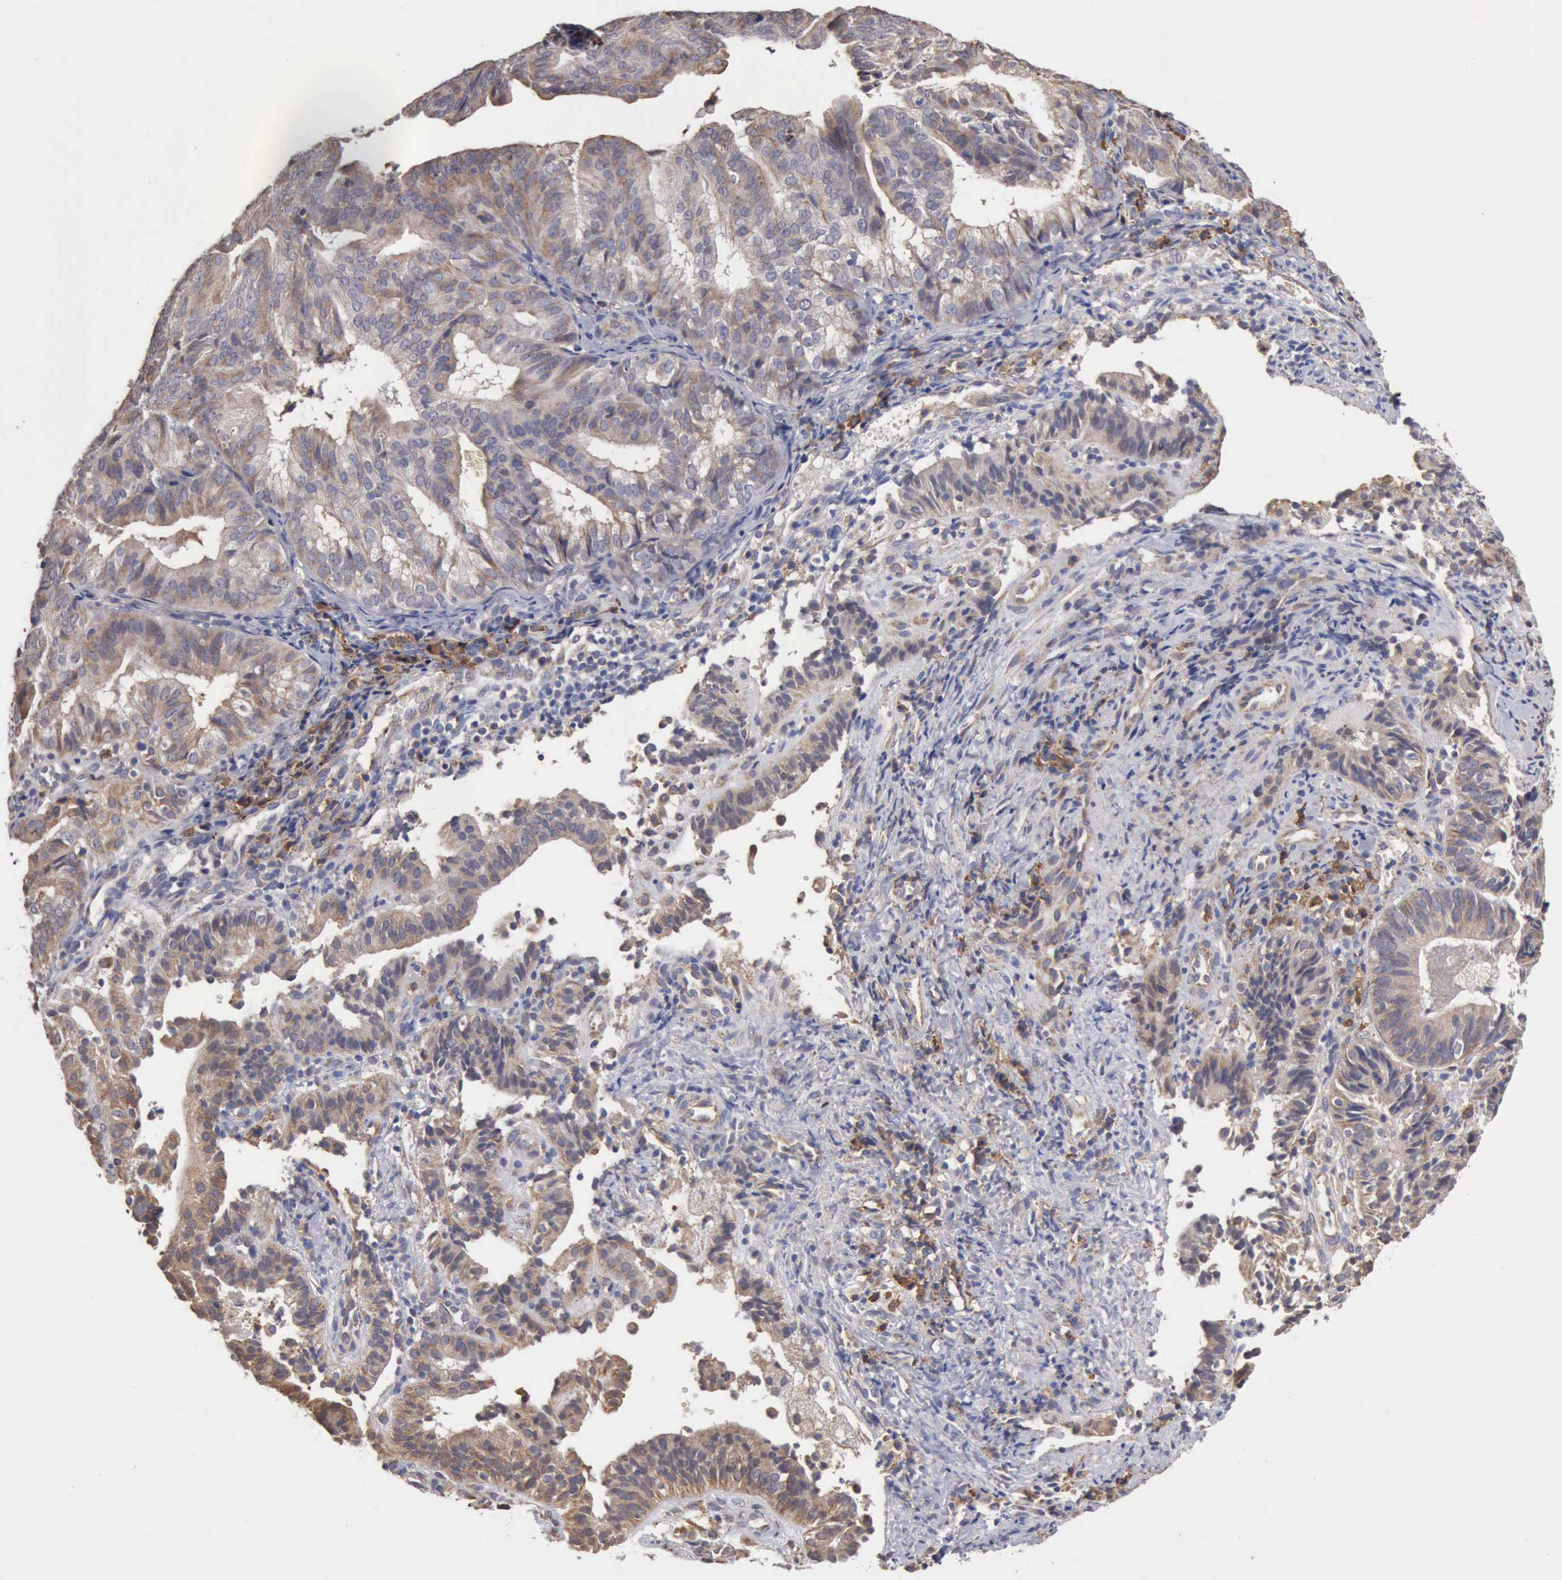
{"staining": {"intensity": "weak", "quantity": "25%-75%", "location": "cytoplasmic/membranous"}, "tissue": "cervical cancer", "cell_type": "Tumor cells", "image_type": "cancer", "snomed": [{"axis": "morphology", "description": "Adenocarcinoma, NOS"}, {"axis": "topography", "description": "Cervix"}], "caption": "A brown stain labels weak cytoplasmic/membranous positivity of a protein in human cervical cancer tumor cells.", "gene": "GPR101", "patient": {"sex": "female", "age": 60}}